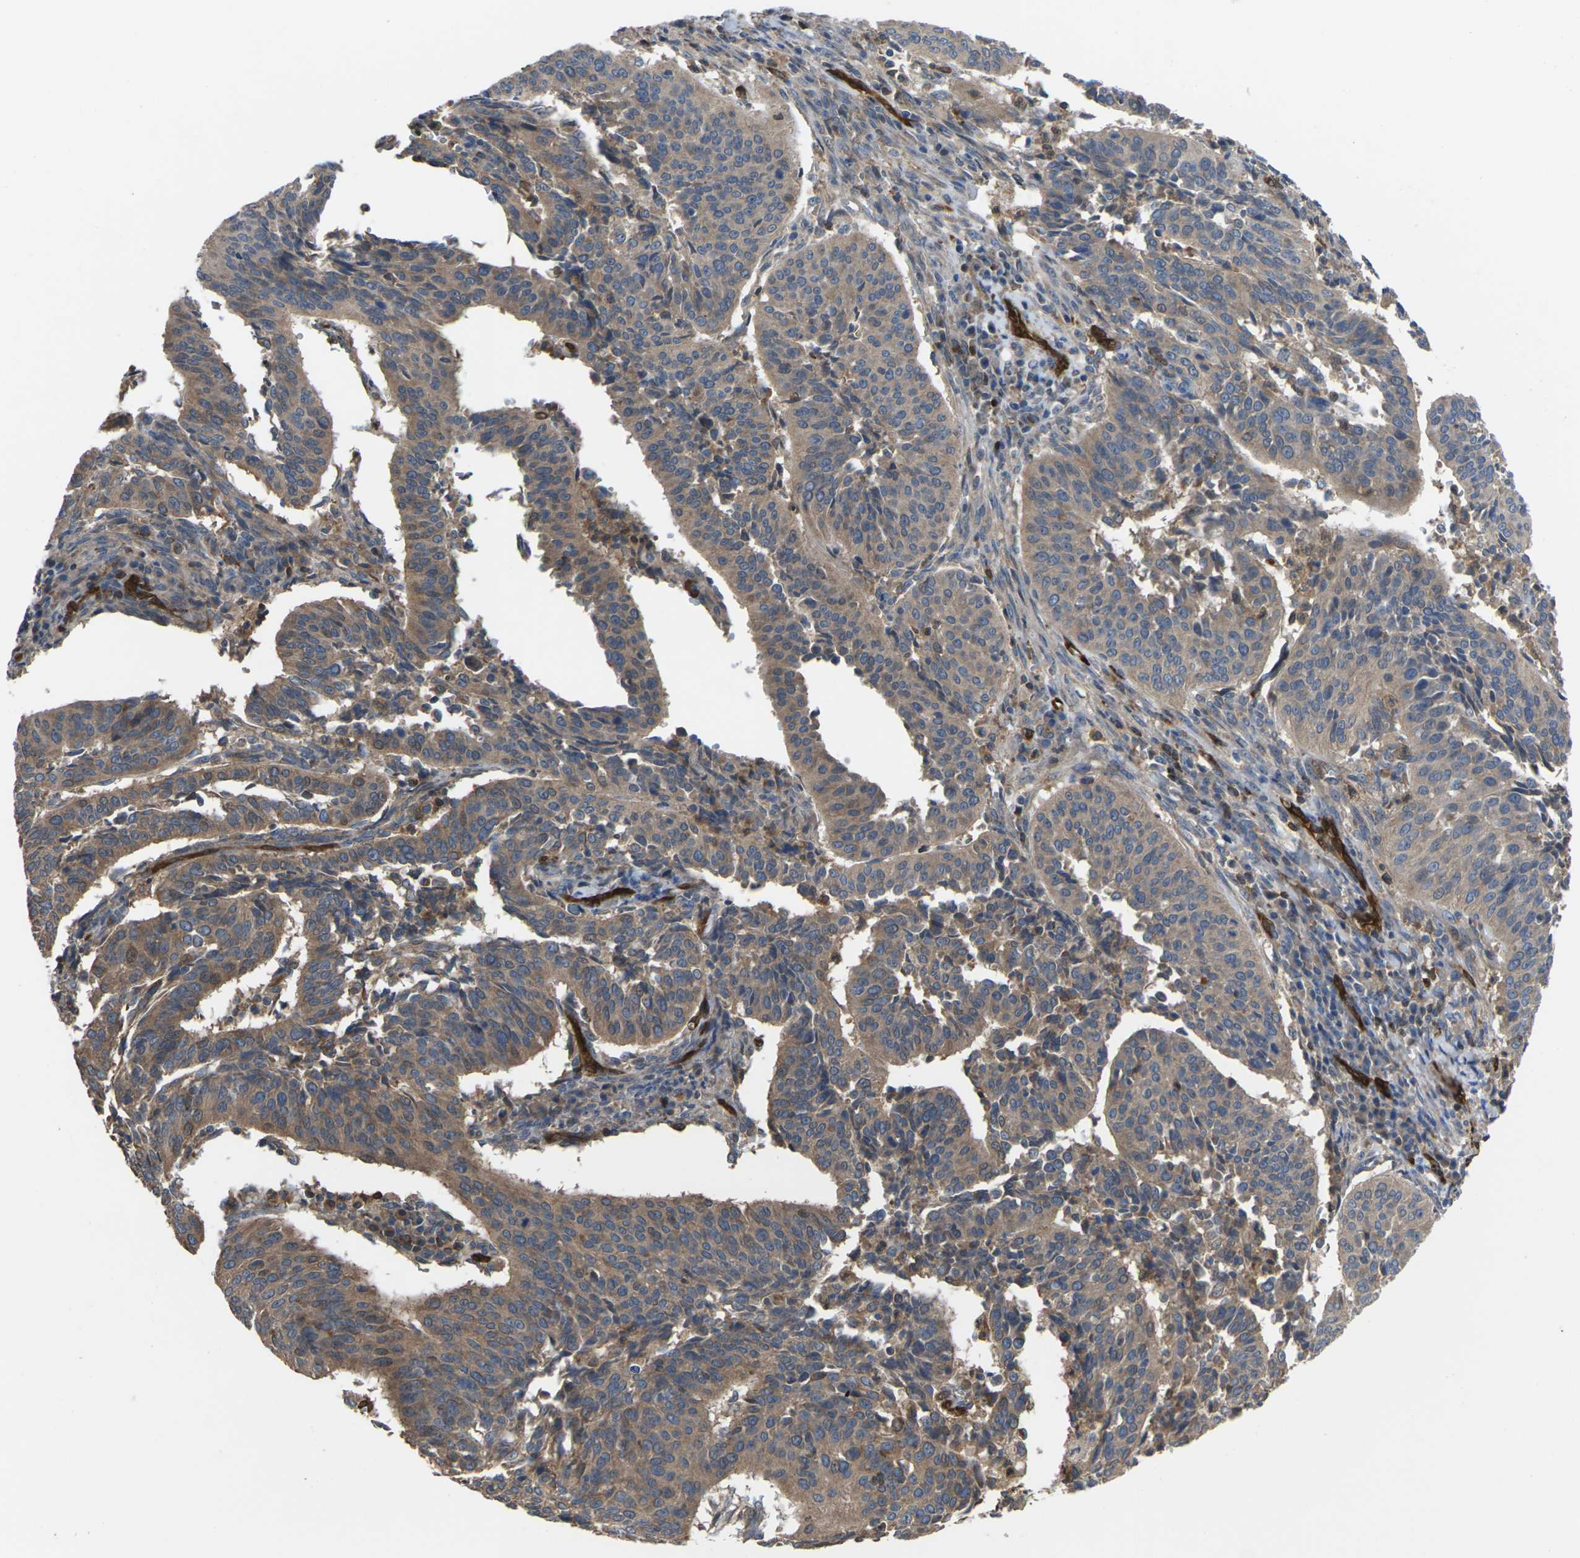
{"staining": {"intensity": "weak", "quantity": ">75%", "location": "cytoplasmic/membranous"}, "tissue": "cervical cancer", "cell_type": "Tumor cells", "image_type": "cancer", "snomed": [{"axis": "morphology", "description": "Normal tissue, NOS"}, {"axis": "morphology", "description": "Squamous cell carcinoma, NOS"}, {"axis": "topography", "description": "Cervix"}], "caption": "Approximately >75% of tumor cells in human cervical cancer exhibit weak cytoplasmic/membranous protein positivity as visualized by brown immunohistochemical staining.", "gene": "TIAM1", "patient": {"sex": "female", "age": 39}}